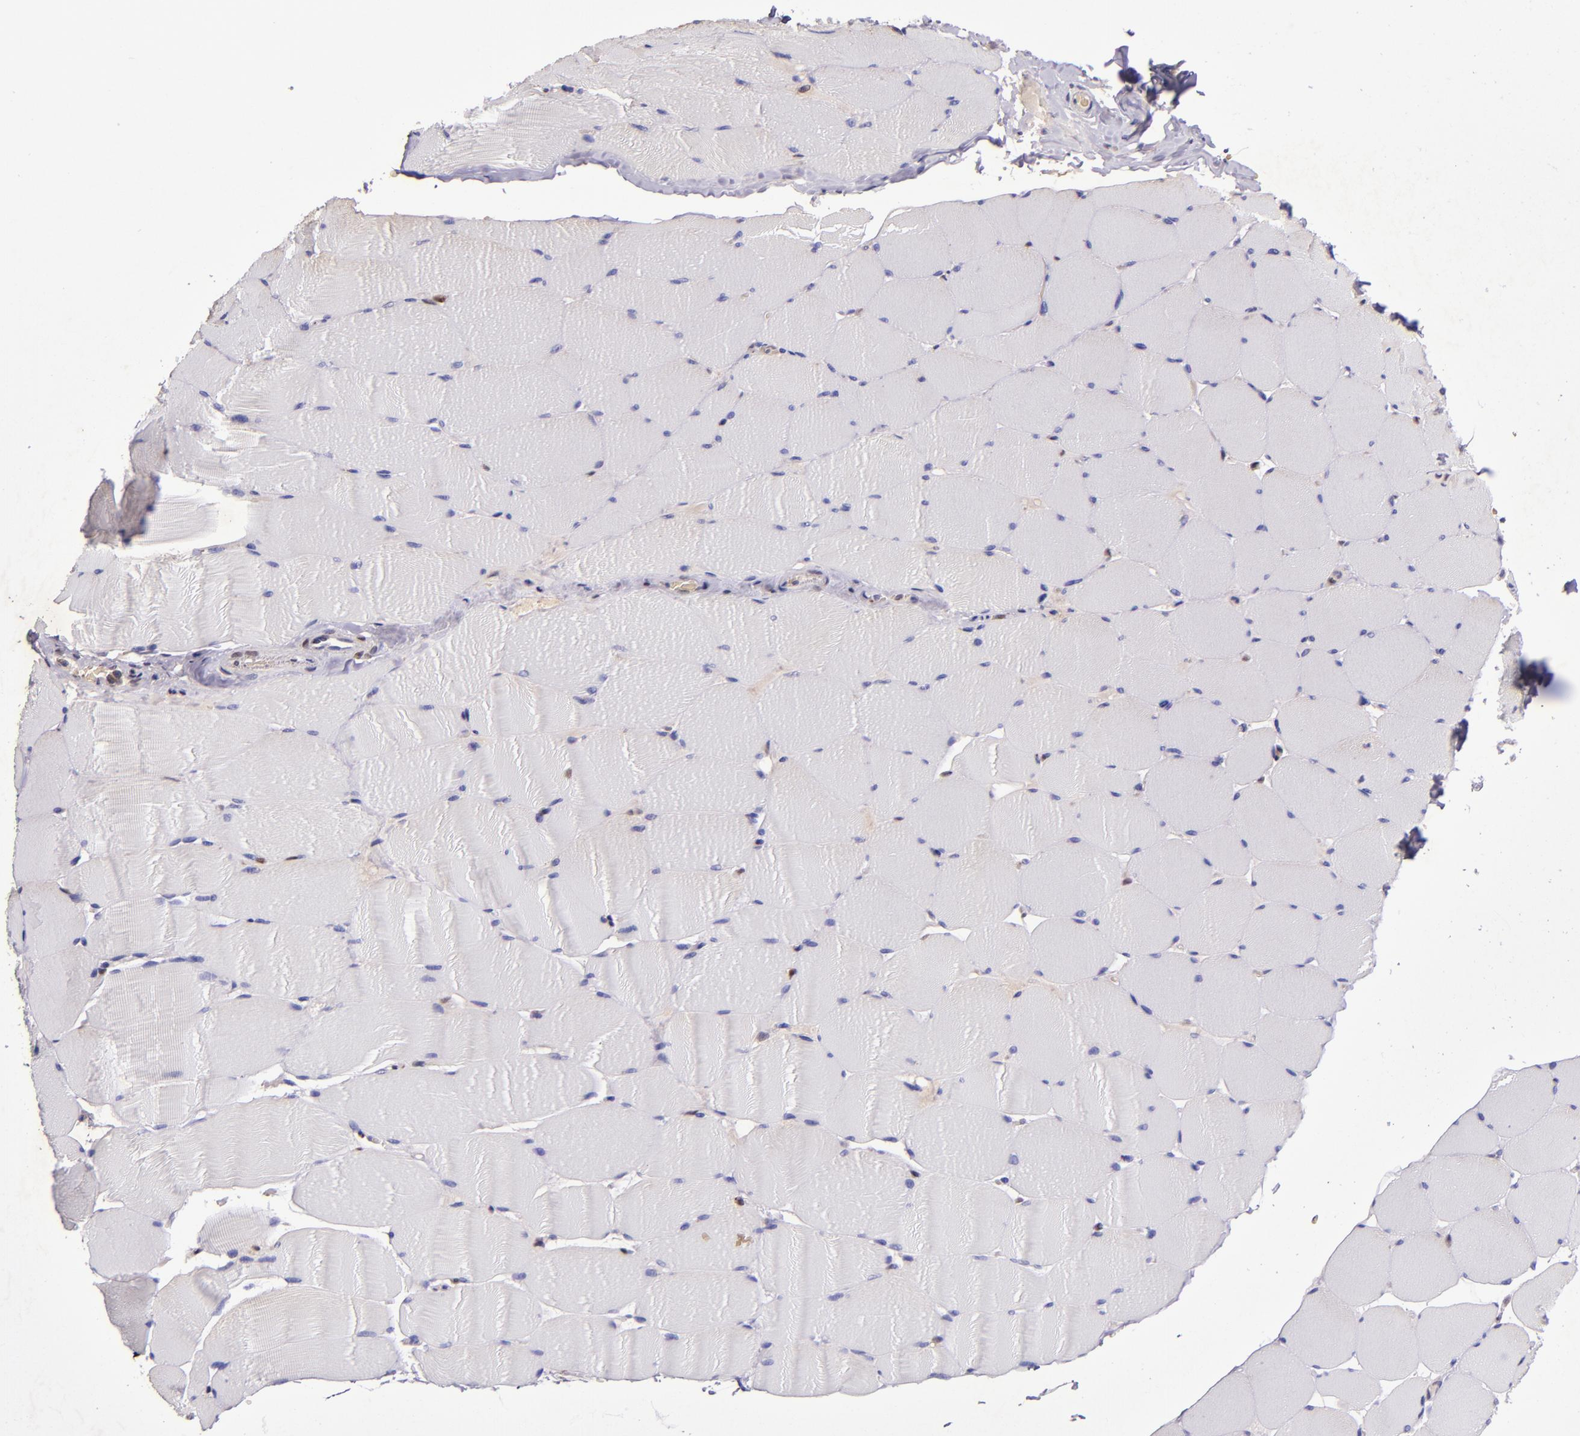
{"staining": {"intensity": "negative", "quantity": "none", "location": "none"}, "tissue": "skeletal muscle", "cell_type": "Myocytes", "image_type": "normal", "snomed": [{"axis": "morphology", "description": "Normal tissue, NOS"}, {"axis": "topography", "description": "Skeletal muscle"}], "caption": "Myocytes show no significant protein positivity in normal skeletal muscle. (Stains: DAB immunohistochemistry (IHC) with hematoxylin counter stain, Microscopy: brightfield microscopy at high magnification).", "gene": "MGMT", "patient": {"sex": "male", "age": 62}}